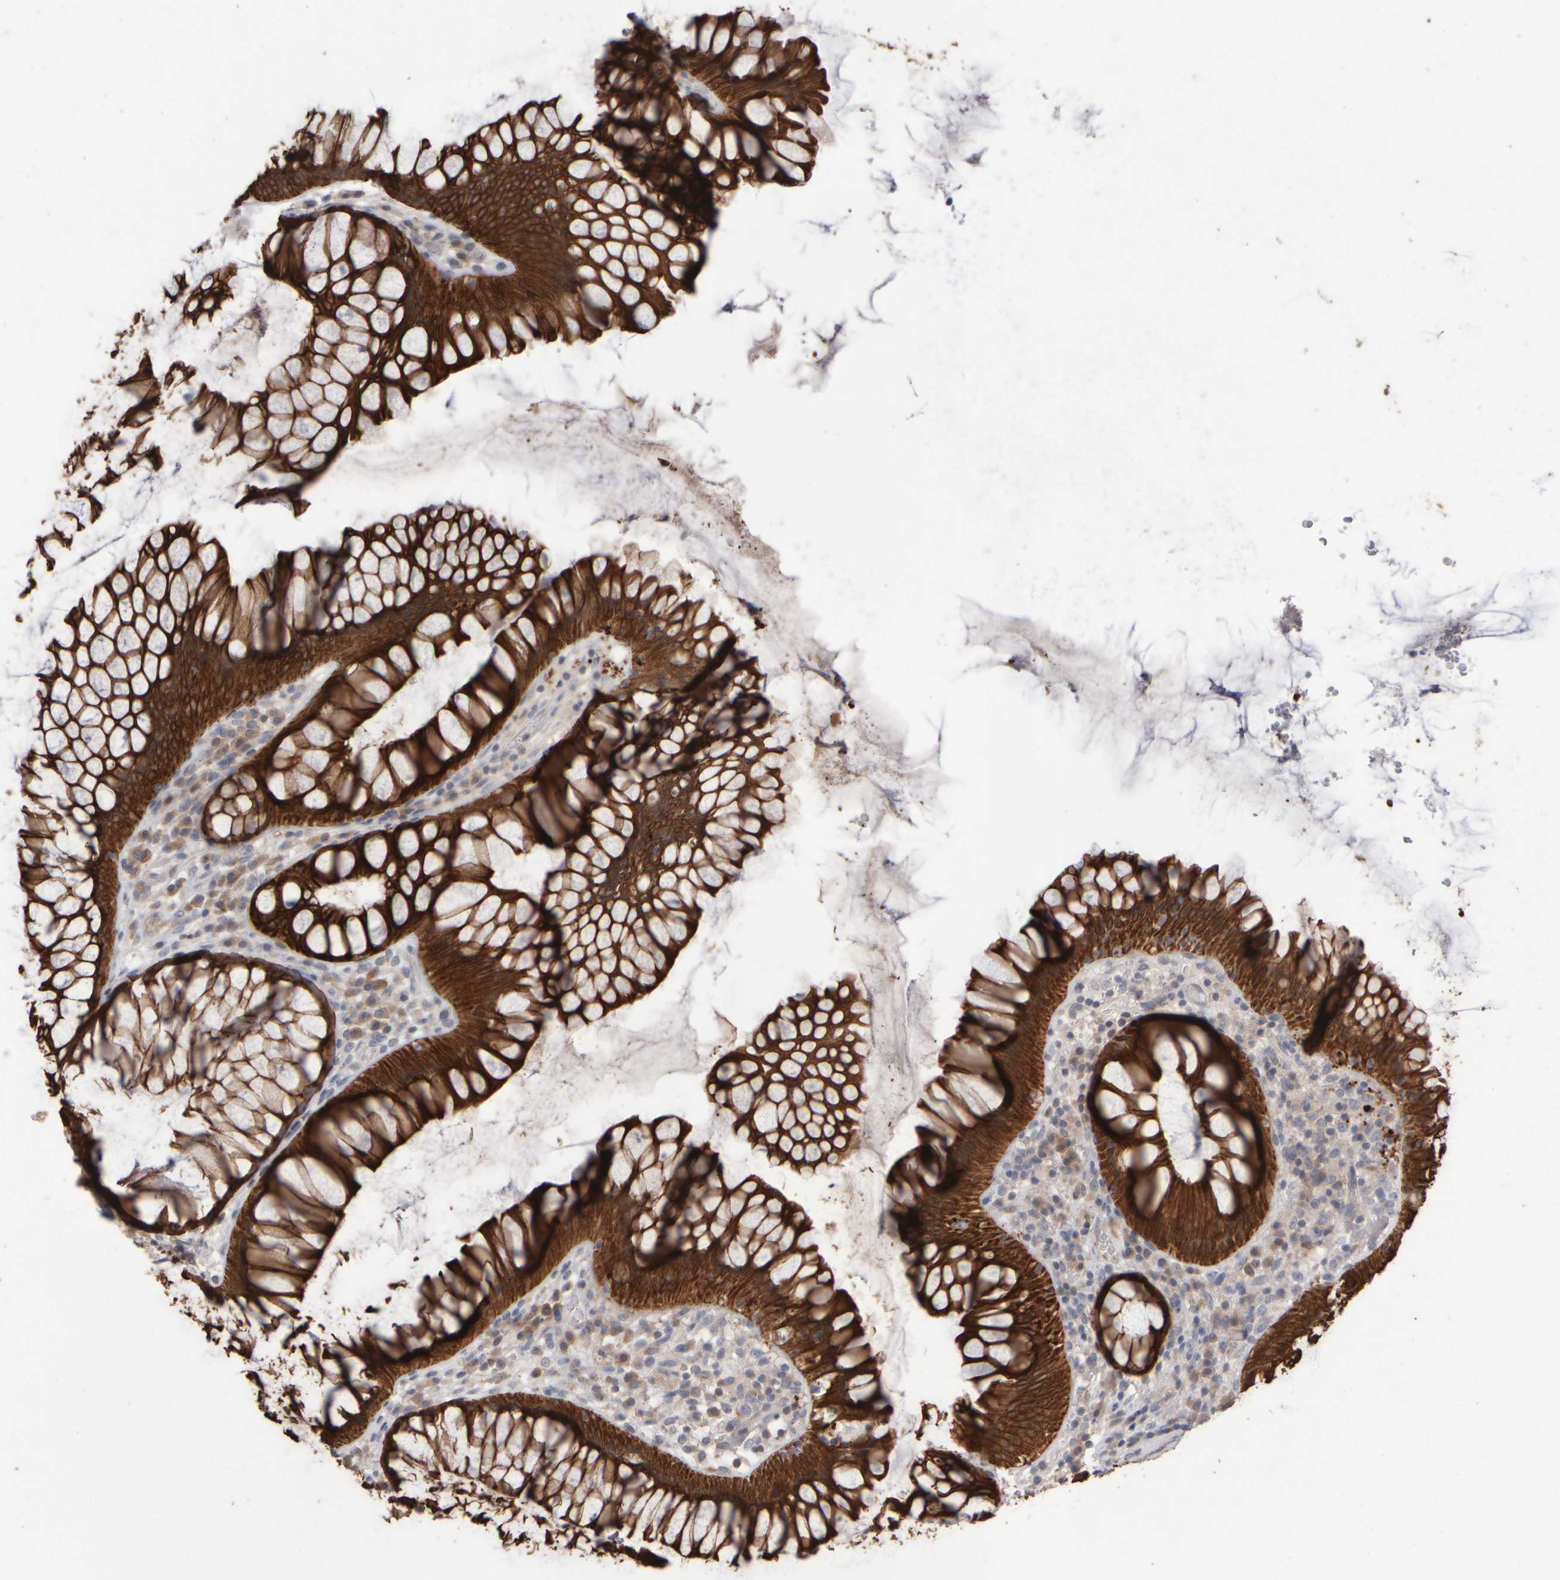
{"staining": {"intensity": "strong", "quantity": ">75%", "location": "cytoplasmic/membranous"}, "tissue": "rectum", "cell_type": "Glandular cells", "image_type": "normal", "snomed": [{"axis": "morphology", "description": "Normal tissue, NOS"}, {"axis": "topography", "description": "Rectum"}], "caption": "Immunohistochemical staining of benign rectum displays strong cytoplasmic/membranous protein expression in about >75% of glandular cells. The protein is shown in brown color, while the nuclei are stained blue.", "gene": "EPHX2", "patient": {"sex": "male", "age": 51}}